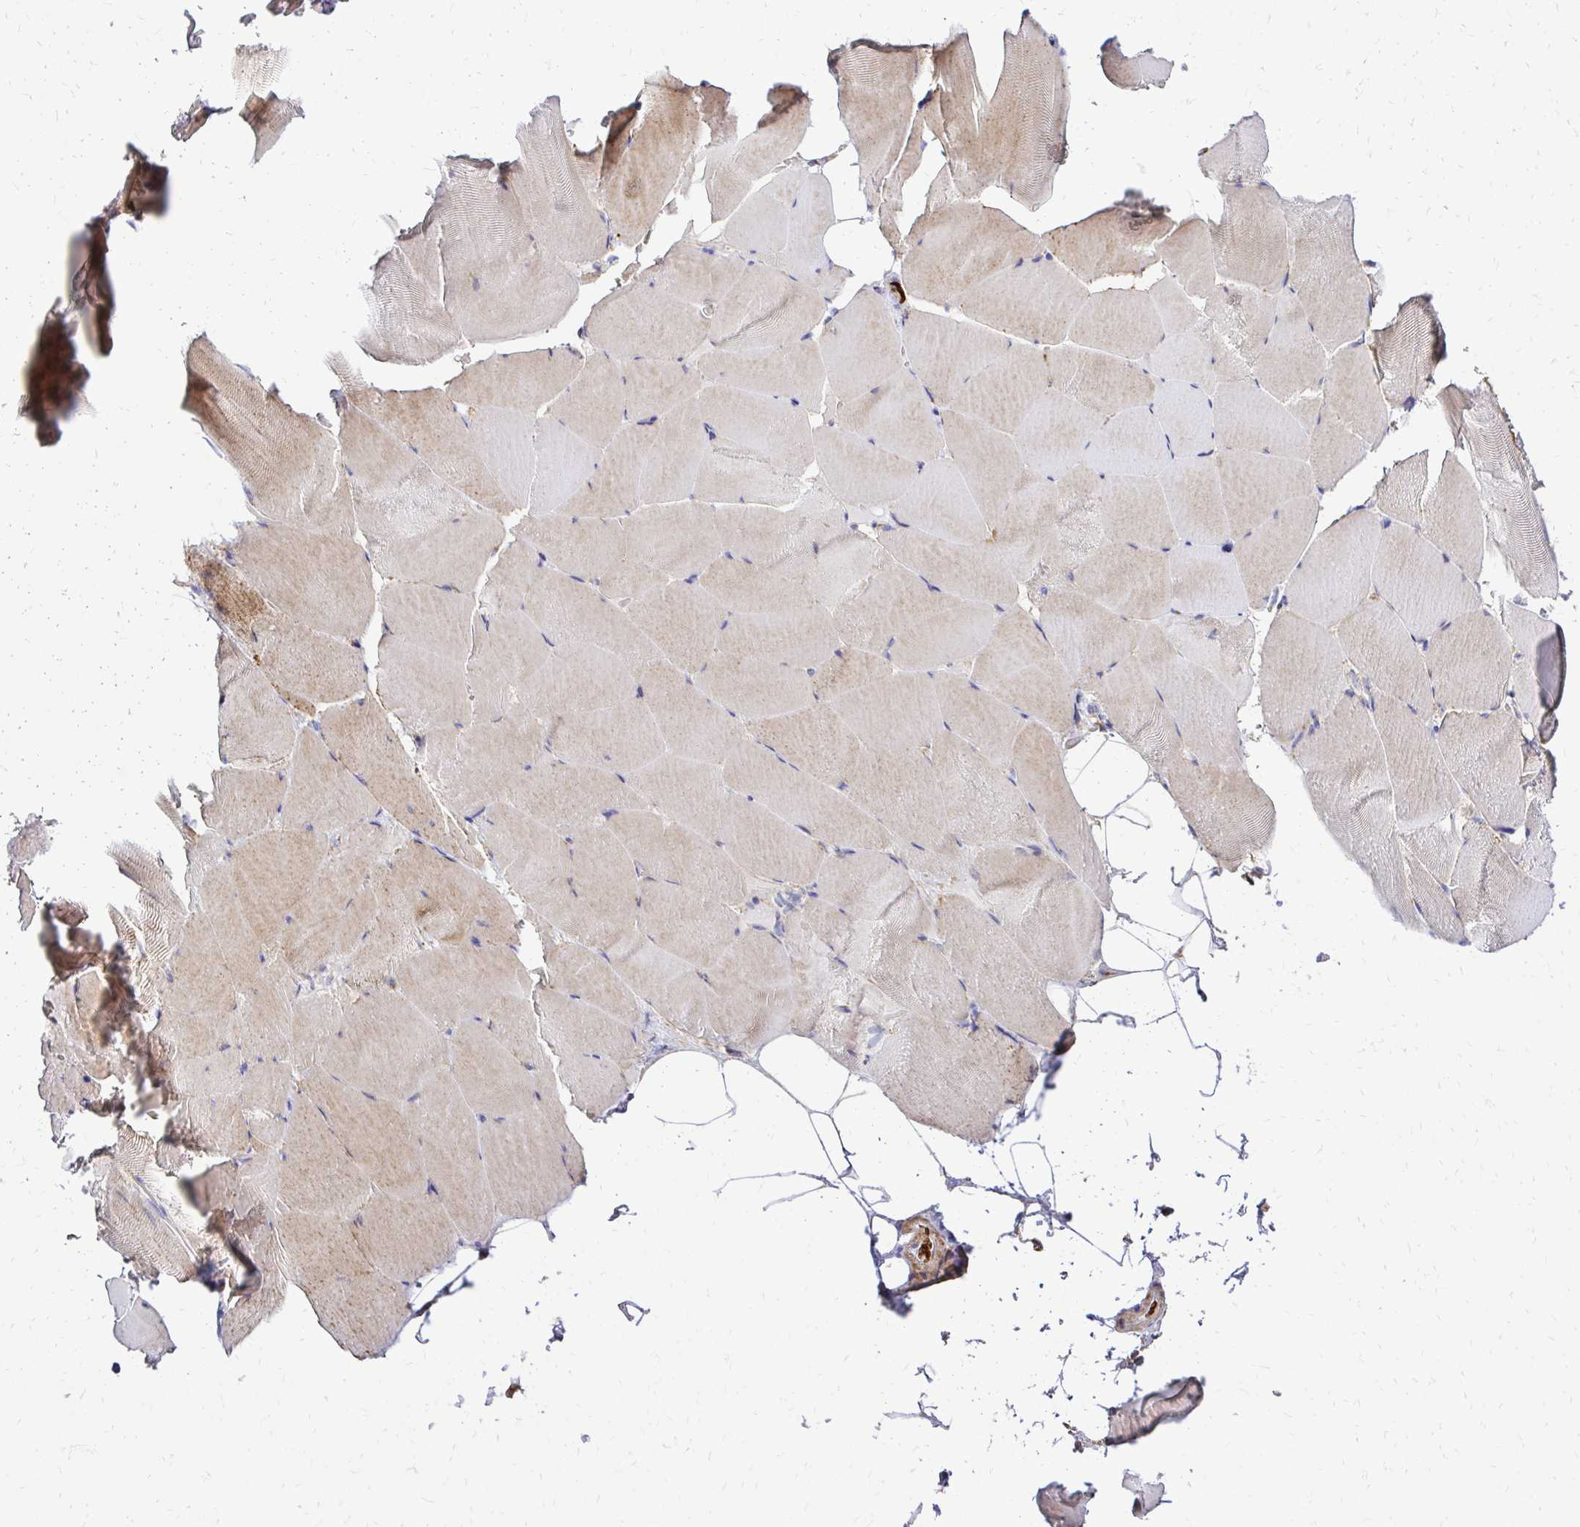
{"staining": {"intensity": "moderate", "quantity": "<25%", "location": "cytoplasmic/membranous"}, "tissue": "skeletal muscle", "cell_type": "Myocytes", "image_type": "normal", "snomed": [{"axis": "morphology", "description": "Normal tissue, NOS"}, {"axis": "topography", "description": "Skeletal muscle"}], "caption": "Unremarkable skeletal muscle exhibits moderate cytoplasmic/membranous positivity in approximately <25% of myocytes.", "gene": "MRPL13", "patient": {"sex": "female", "age": 64}}